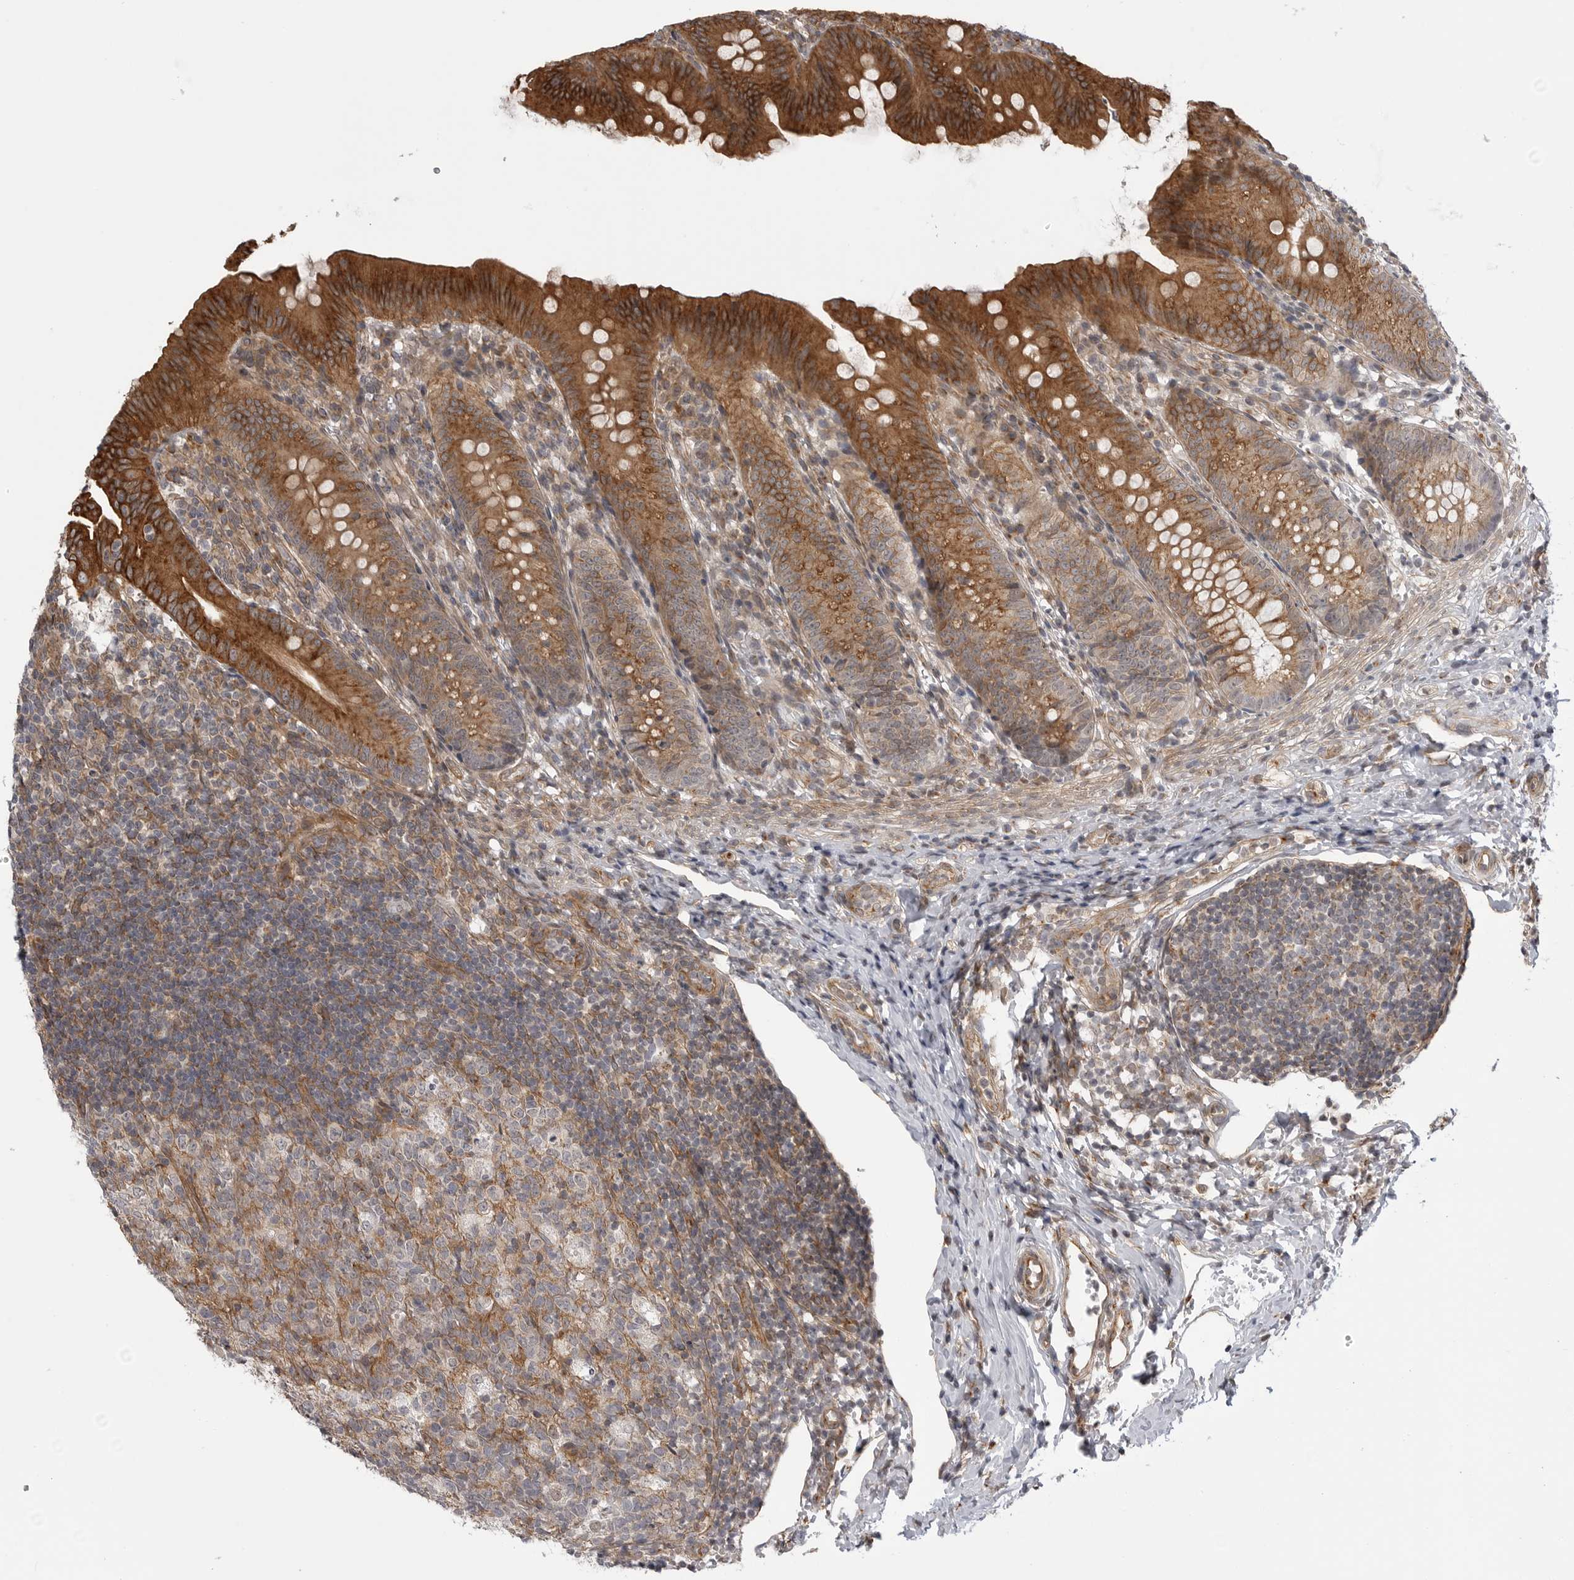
{"staining": {"intensity": "strong", "quantity": ">75%", "location": "cytoplasmic/membranous"}, "tissue": "appendix", "cell_type": "Glandular cells", "image_type": "normal", "snomed": [{"axis": "morphology", "description": "Normal tissue, NOS"}, {"axis": "topography", "description": "Appendix"}], "caption": "Brown immunohistochemical staining in normal human appendix exhibits strong cytoplasmic/membranous staining in about >75% of glandular cells. The staining was performed using DAB, with brown indicating positive protein expression. Nuclei are stained blue with hematoxylin.", "gene": "LRRC45", "patient": {"sex": "male", "age": 1}}